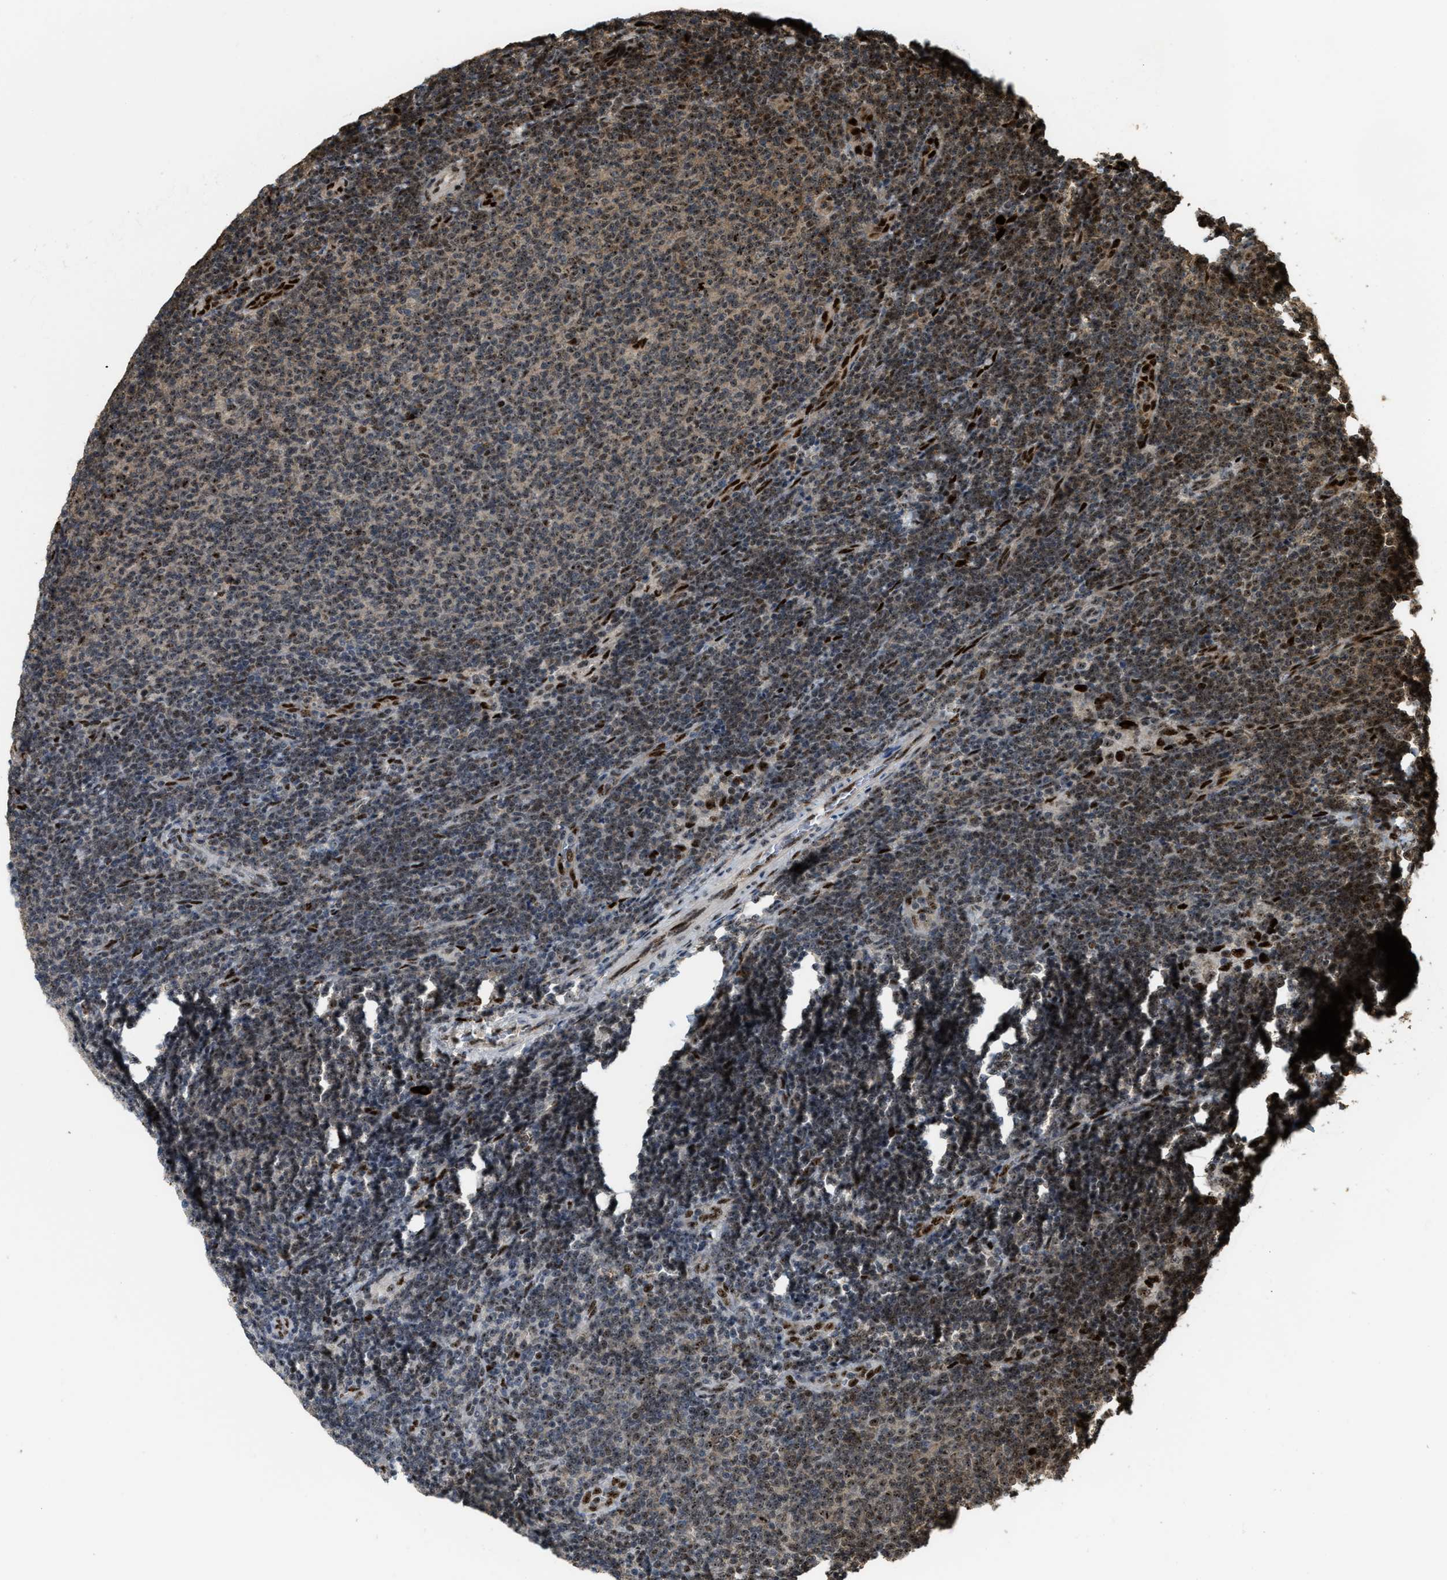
{"staining": {"intensity": "strong", "quantity": "25%-75%", "location": "nuclear"}, "tissue": "lymphoma", "cell_type": "Tumor cells", "image_type": "cancer", "snomed": [{"axis": "morphology", "description": "Malignant lymphoma, non-Hodgkin's type, Low grade"}, {"axis": "topography", "description": "Lymph node"}], "caption": "DAB immunohistochemical staining of human low-grade malignant lymphoma, non-Hodgkin's type shows strong nuclear protein staining in about 25%-75% of tumor cells.", "gene": "ZNF687", "patient": {"sex": "male", "age": 66}}